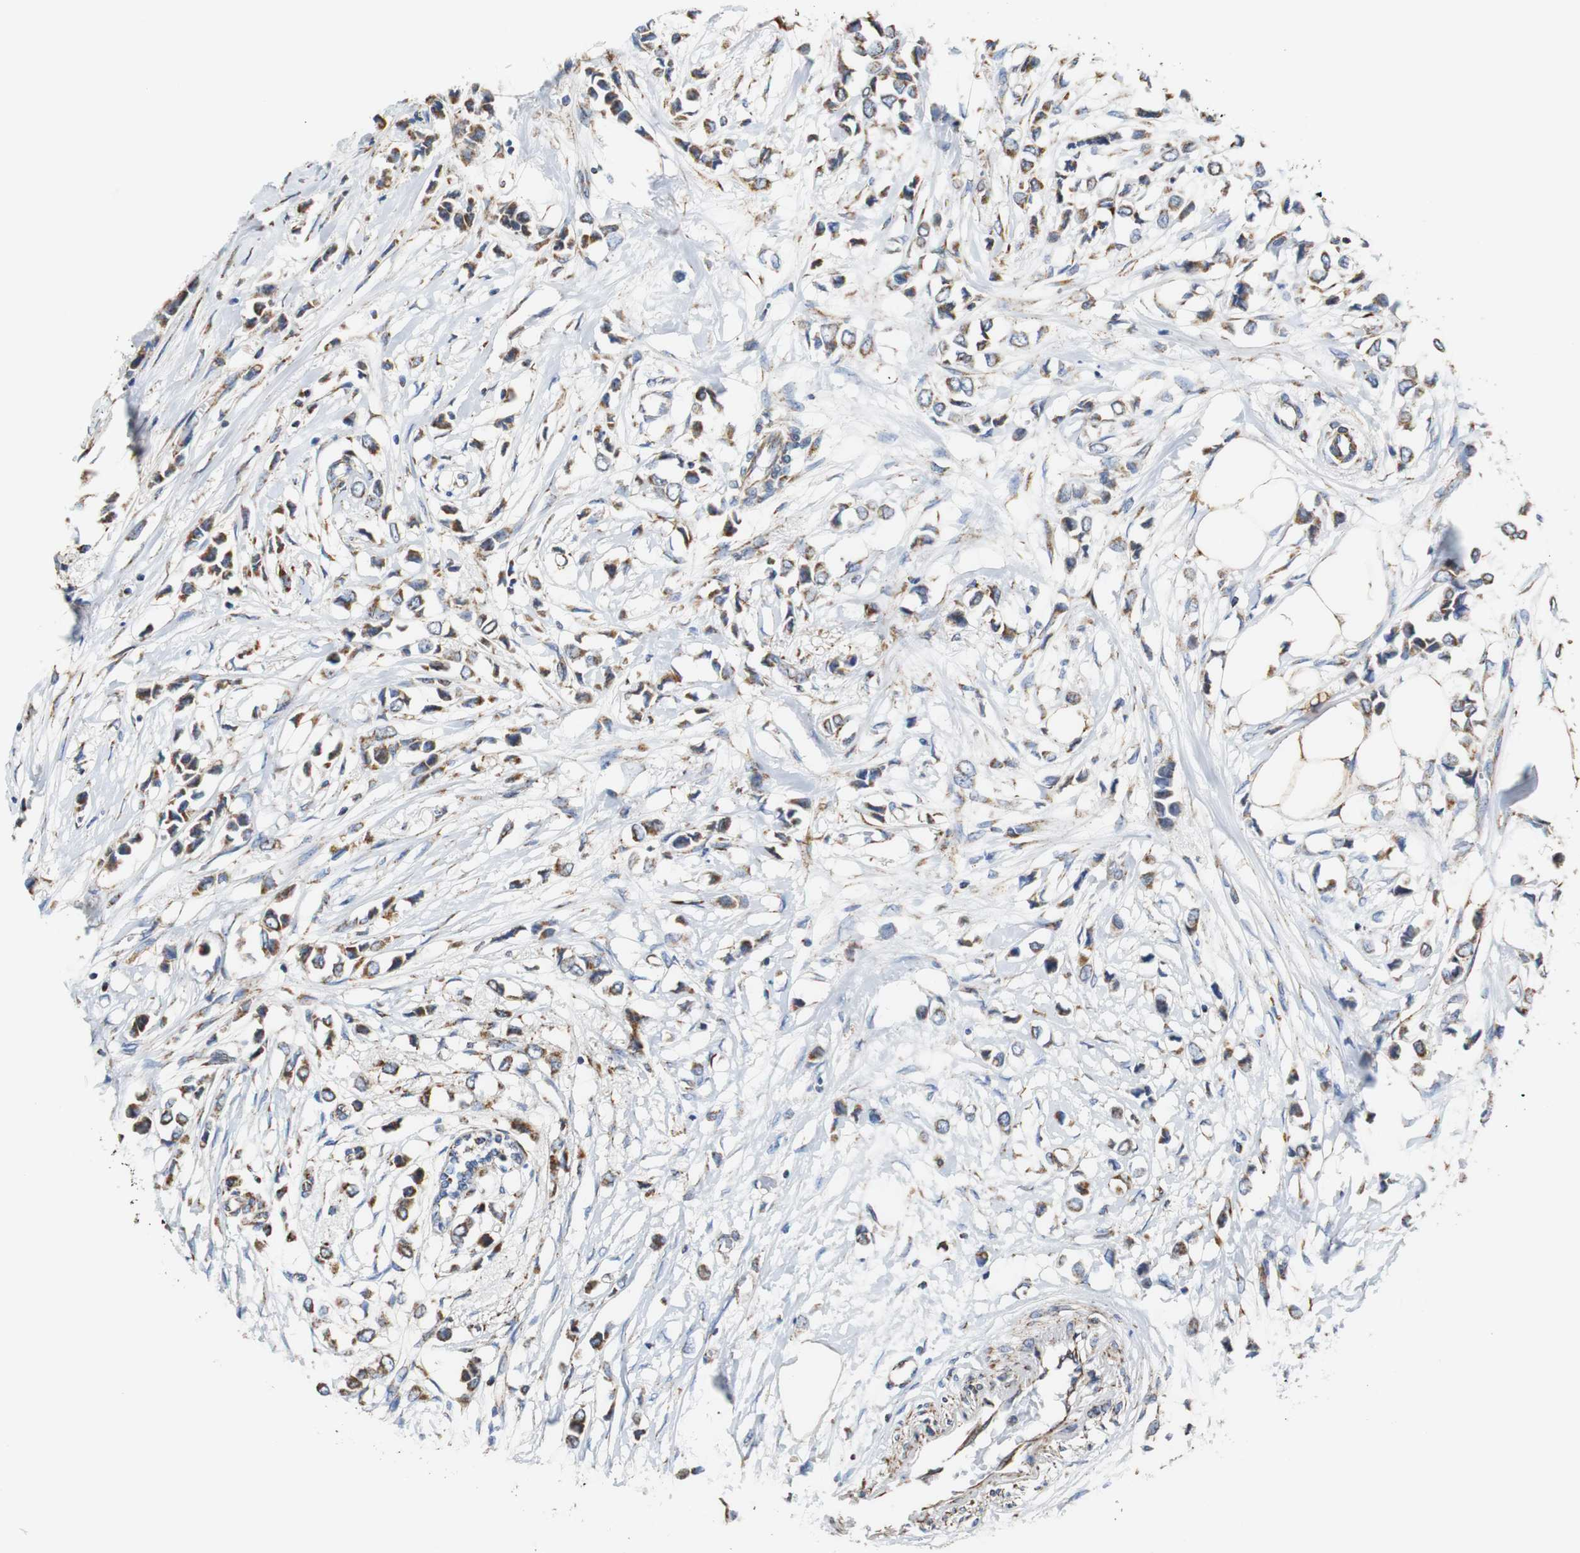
{"staining": {"intensity": "moderate", "quantity": ">75%", "location": "cytoplasmic/membranous"}, "tissue": "breast cancer", "cell_type": "Tumor cells", "image_type": "cancer", "snomed": [{"axis": "morphology", "description": "Lobular carcinoma"}, {"axis": "topography", "description": "Breast"}], "caption": "Breast lobular carcinoma stained with DAB (3,3'-diaminobenzidine) immunohistochemistry demonstrates medium levels of moderate cytoplasmic/membranous expression in about >75% of tumor cells.", "gene": "PCK1", "patient": {"sex": "female", "age": 51}}